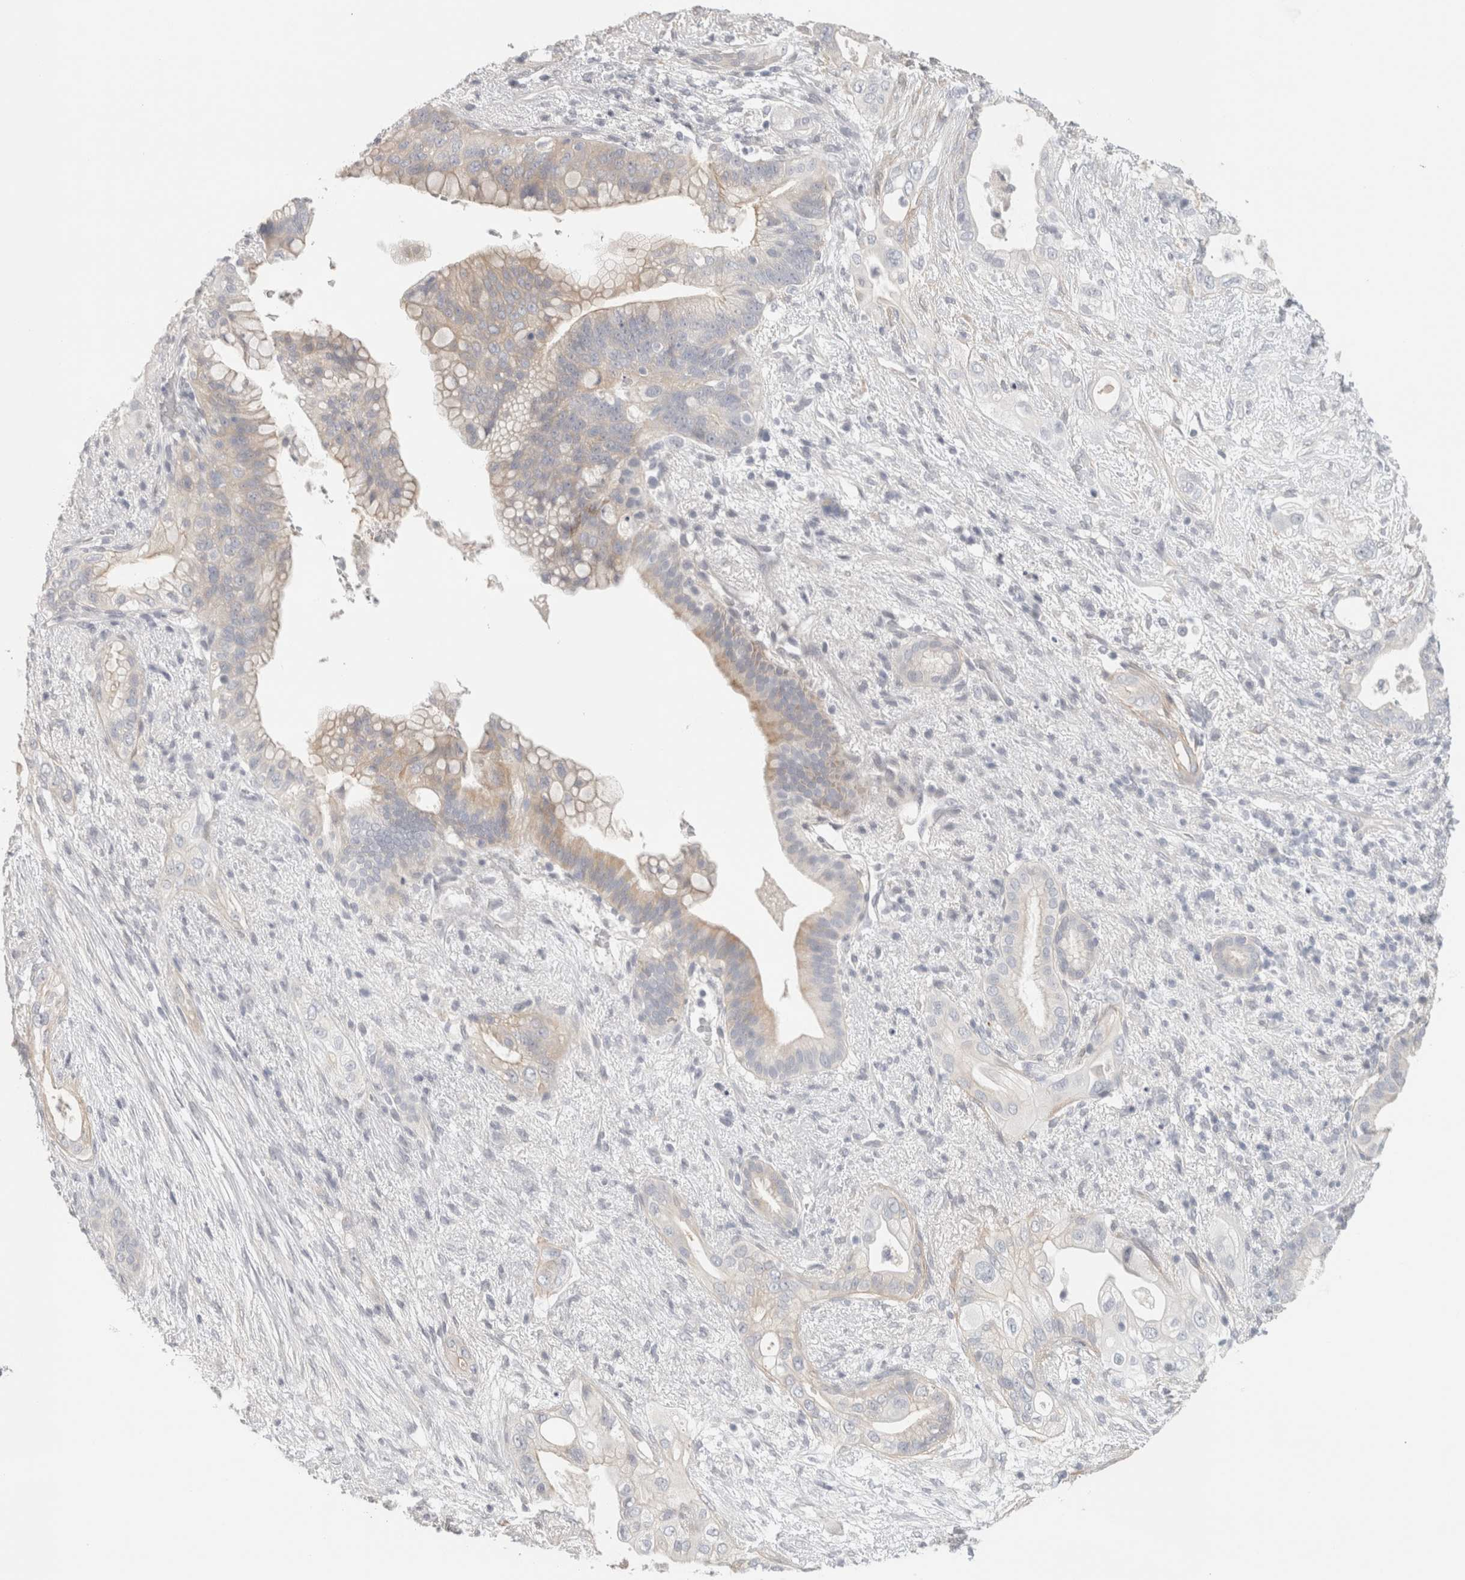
{"staining": {"intensity": "moderate", "quantity": "<25%", "location": "cytoplasmic/membranous"}, "tissue": "pancreatic cancer", "cell_type": "Tumor cells", "image_type": "cancer", "snomed": [{"axis": "morphology", "description": "Adenocarcinoma, NOS"}, {"axis": "topography", "description": "Pancreas"}], "caption": "Protein staining by immunohistochemistry (IHC) shows moderate cytoplasmic/membranous expression in about <25% of tumor cells in pancreatic cancer. The staining was performed using DAB to visualize the protein expression in brown, while the nuclei were stained in blue with hematoxylin (Magnification: 20x).", "gene": "FBLIM1", "patient": {"sex": "male", "age": 53}}